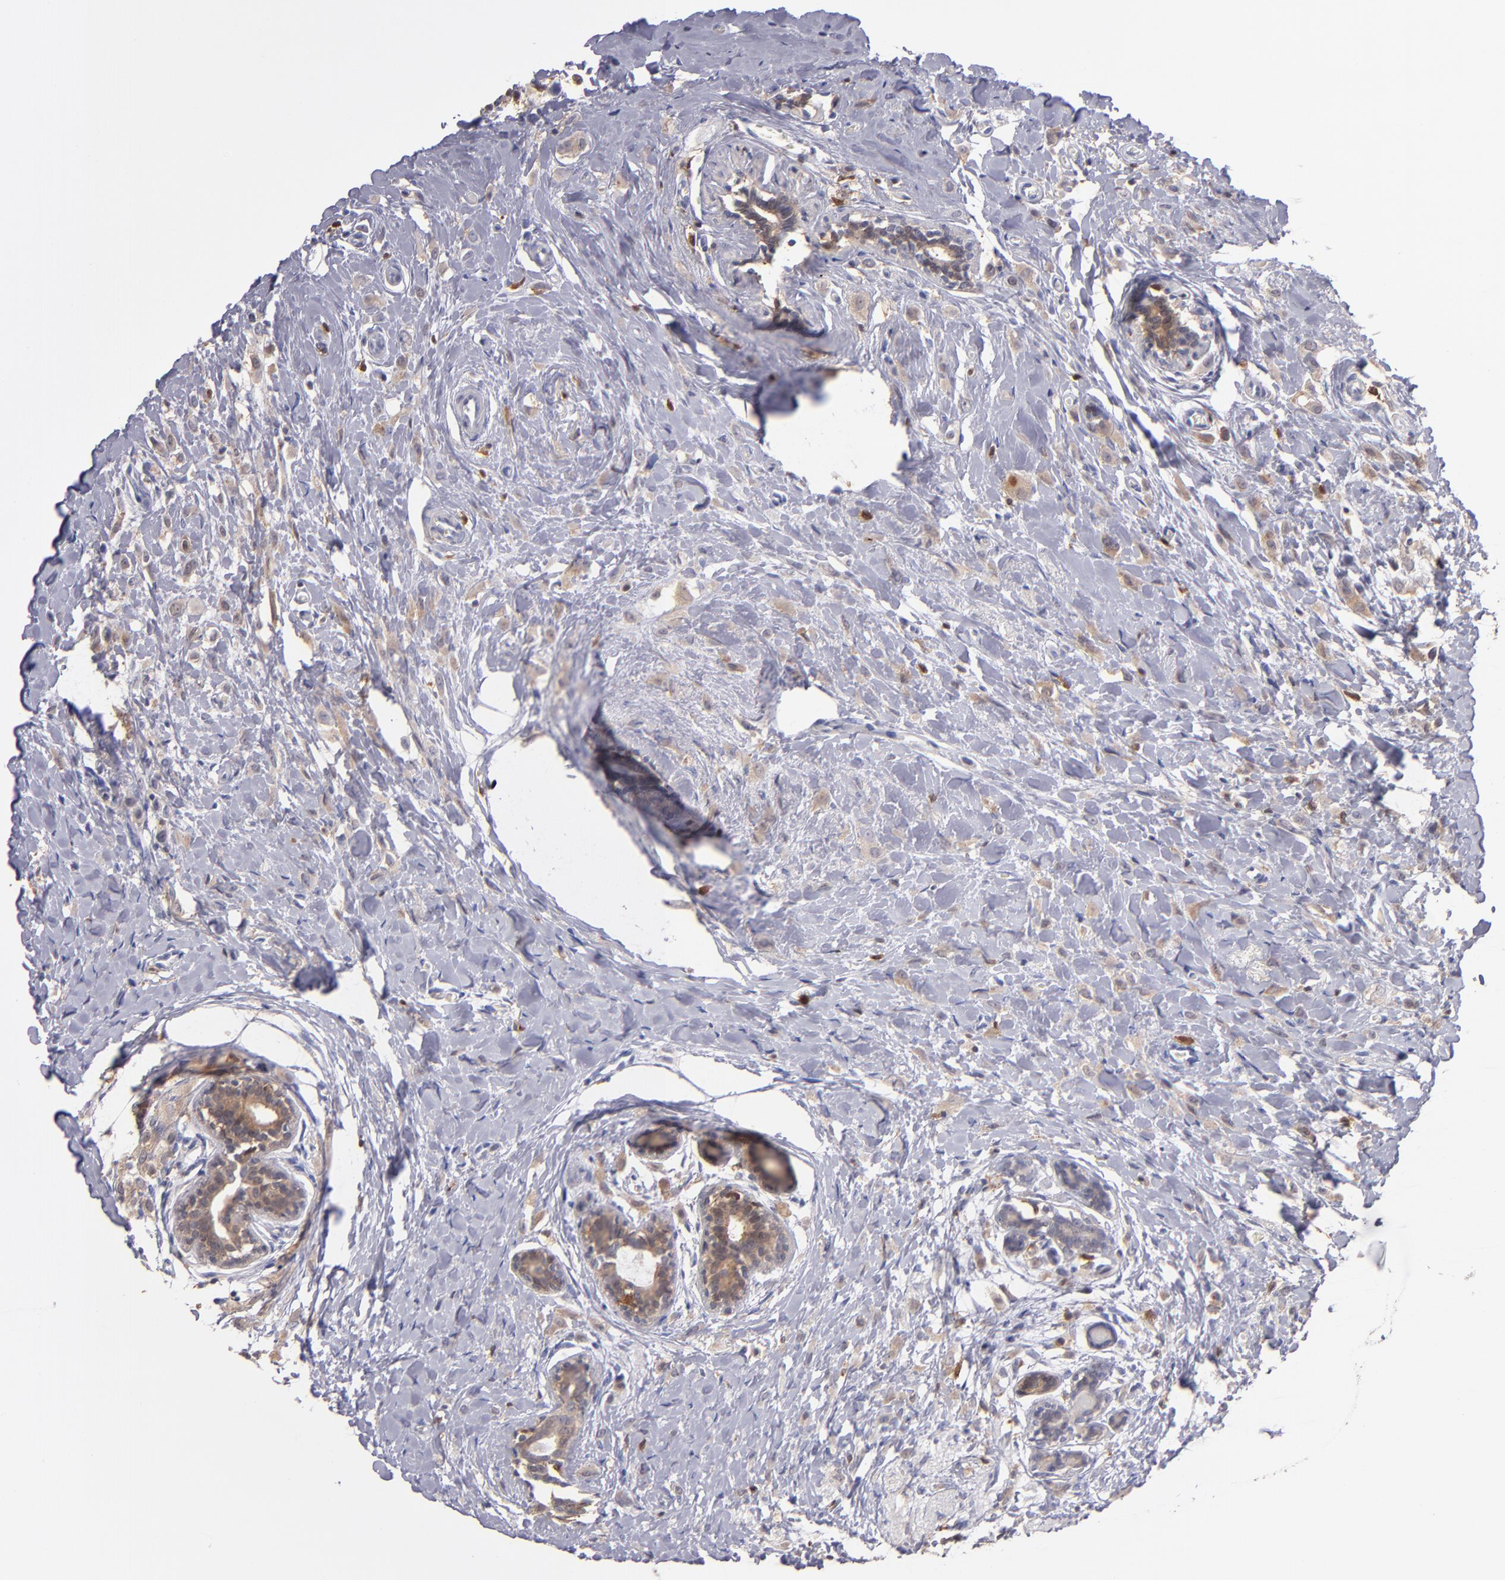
{"staining": {"intensity": "strong", "quantity": ">75%", "location": "cytoplasmic/membranous"}, "tissue": "breast cancer", "cell_type": "Tumor cells", "image_type": "cancer", "snomed": [{"axis": "morphology", "description": "Lobular carcinoma"}, {"axis": "topography", "description": "Breast"}], "caption": "This micrograph reveals immunohistochemistry (IHC) staining of human lobular carcinoma (breast), with high strong cytoplasmic/membranous positivity in approximately >75% of tumor cells.", "gene": "PRKCD", "patient": {"sex": "female", "age": 57}}